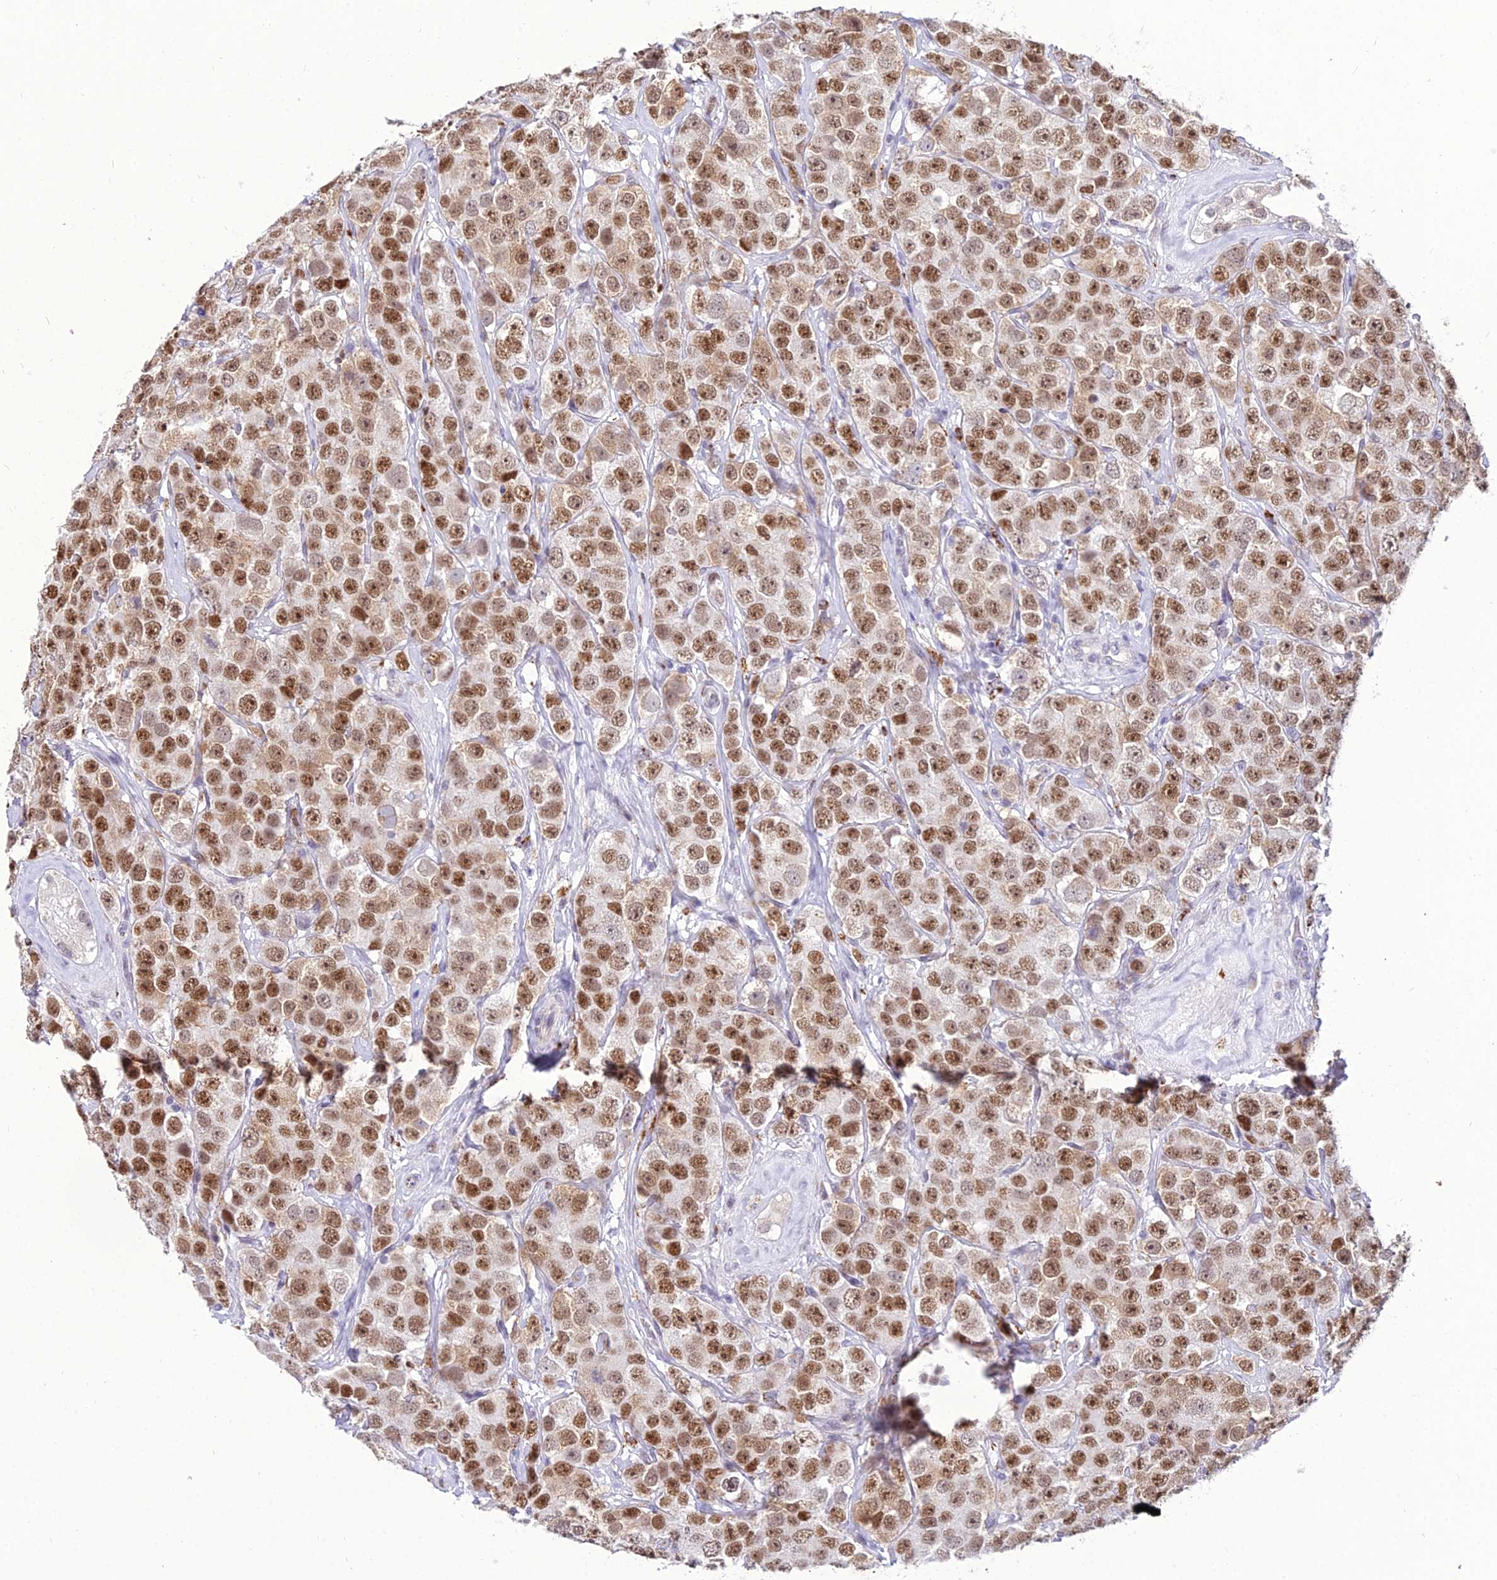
{"staining": {"intensity": "moderate", "quantity": "25%-75%", "location": "nuclear"}, "tissue": "testis cancer", "cell_type": "Tumor cells", "image_type": "cancer", "snomed": [{"axis": "morphology", "description": "Seminoma, NOS"}, {"axis": "topography", "description": "Testis"}], "caption": "DAB (3,3'-diaminobenzidine) immunohistochemical staining of human testis seminoma shows moderate nuclear protein staining in approximately 25%-75% of tumor cells.", "gene": "C6orf163", "patient": {"sex": "male", "age": 28}}